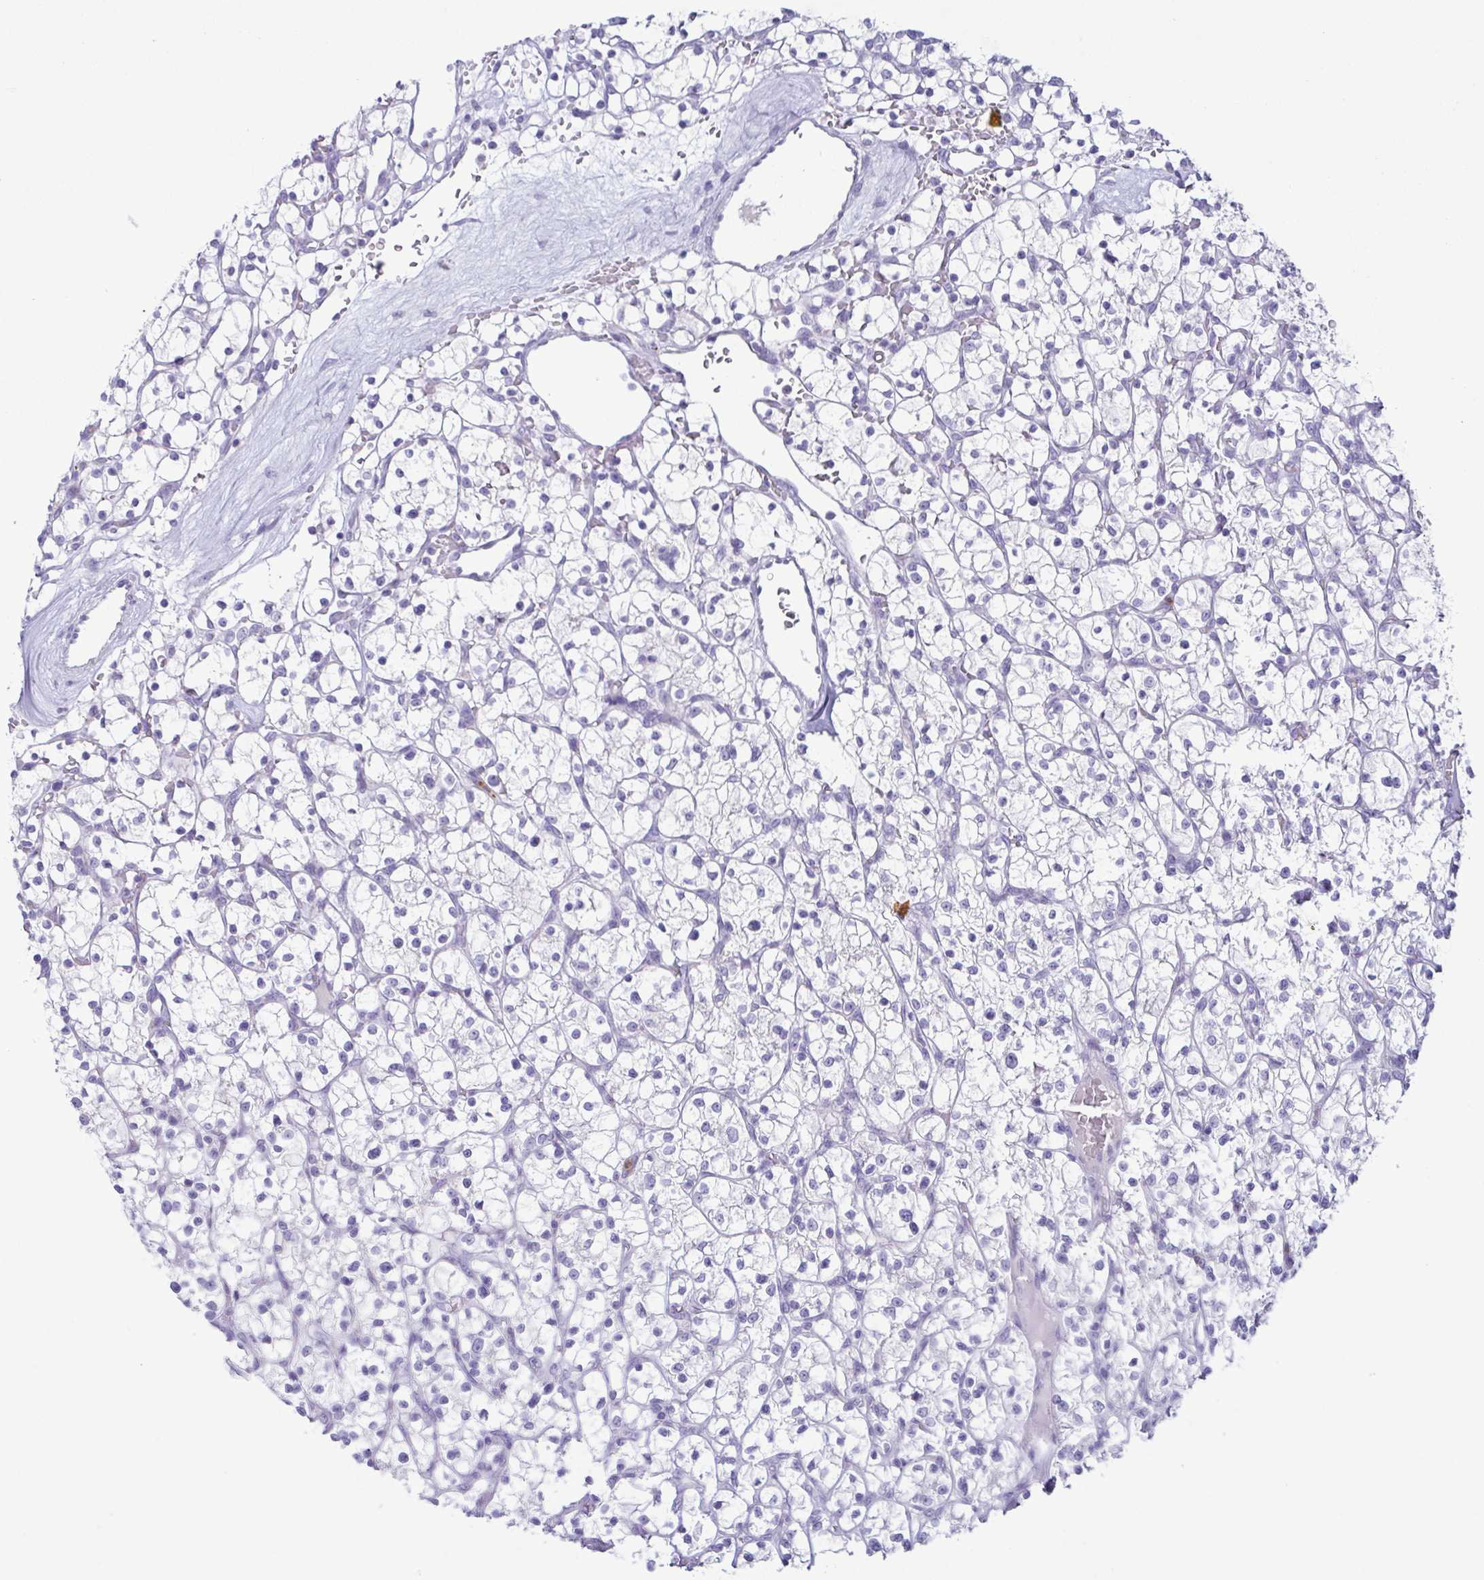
{"staining": {"intensity": "negative", "quantity": "none", "location": "none"}, "tissue": "renal cancer", "cell_type": "Tumor cells", "image_type": "cancer", "snomed": [{"axis": "morphology", "description": "Adenocarcinoma, NOS"}, {"axis": "topography", "description": "Kidney"}], "caption": "Tumor cells are negative for brown protein staining in adenocarcinoma (renal). (DAB (3,3'-diaminobenzidine) immunohistochemistry visualized using brightfield microscopy, high magnification).", "gene": "AZU1", "patient": {"sex": "female", "age": 64}}